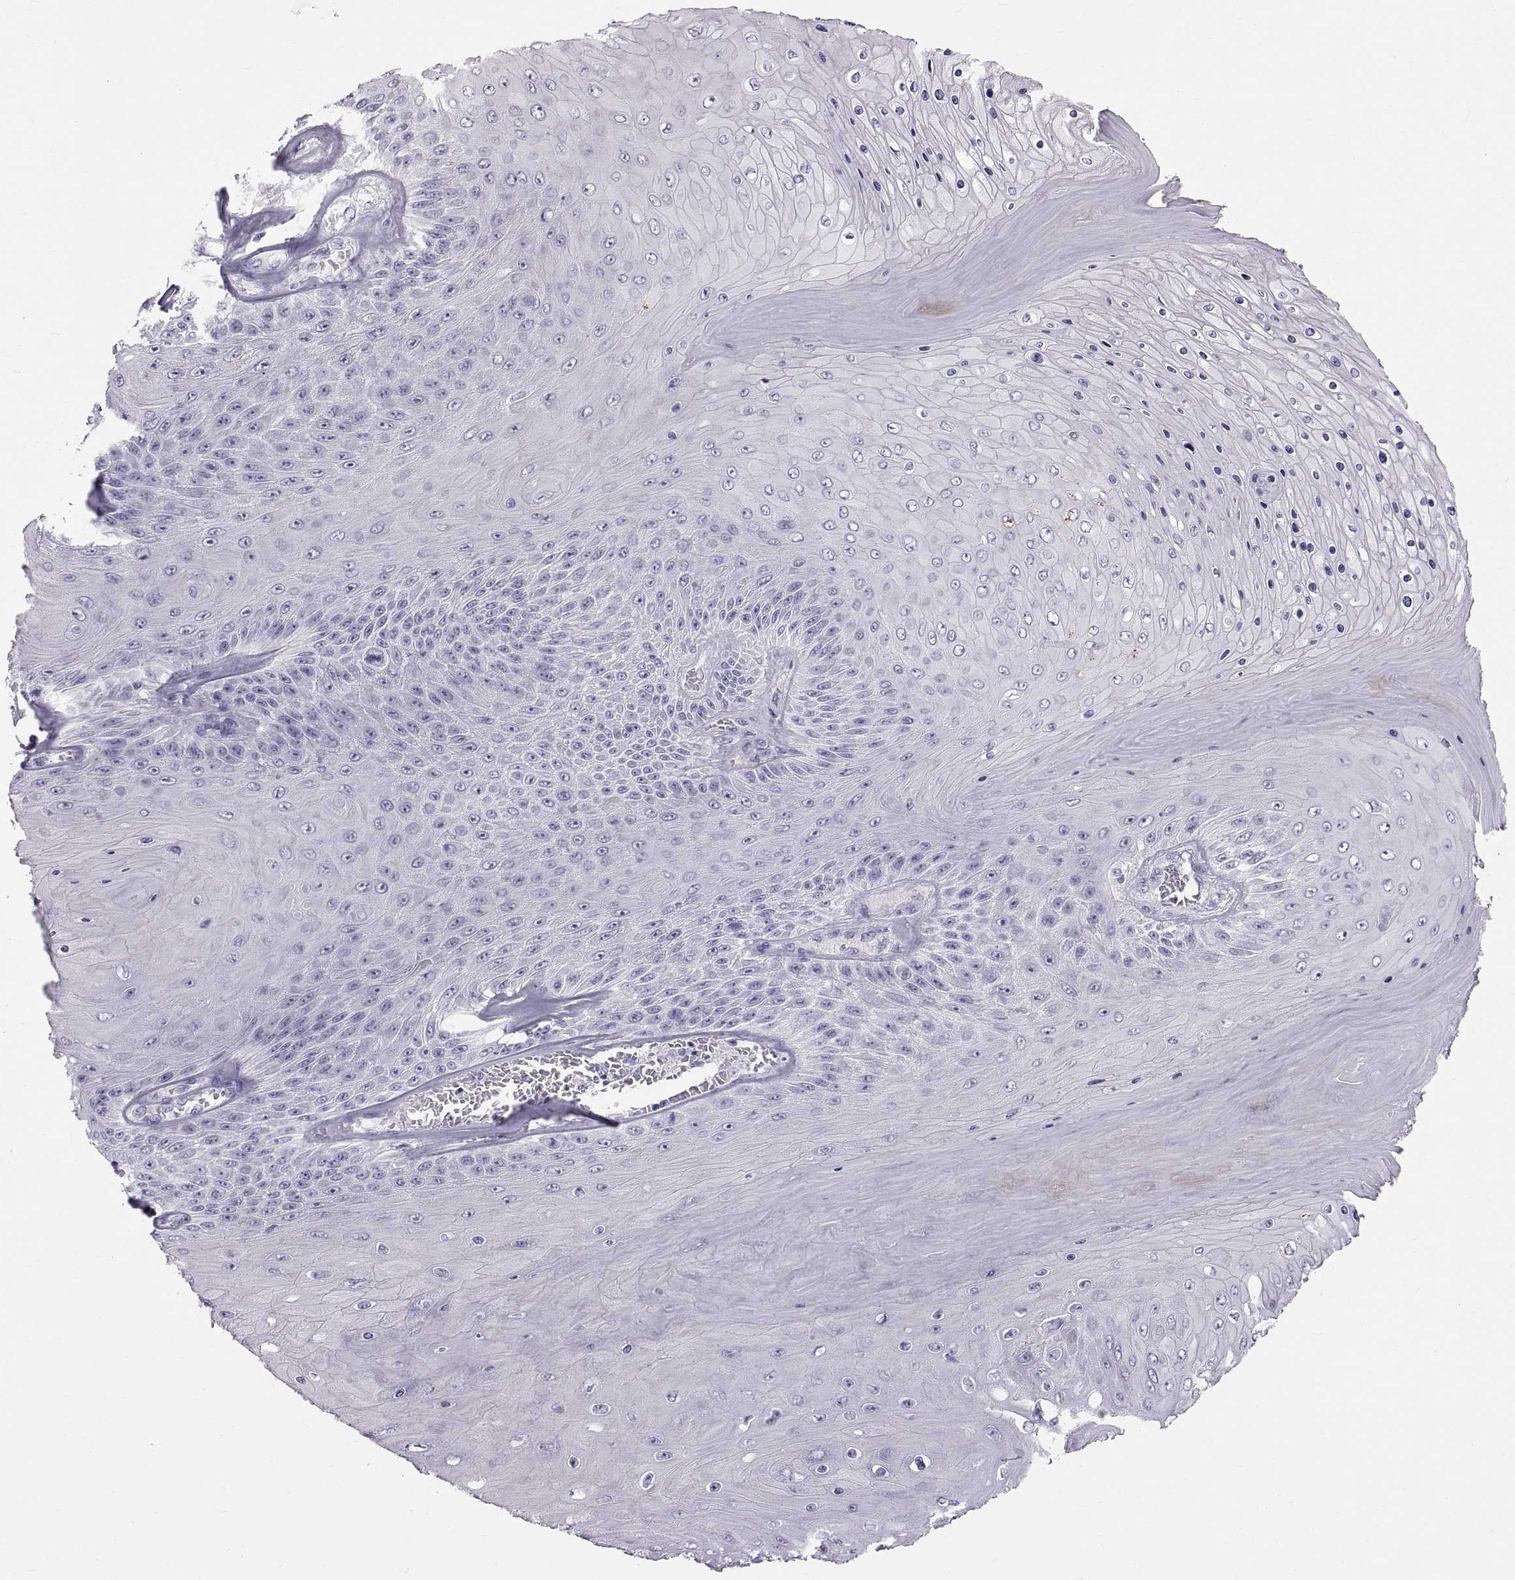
{"staining": {"intensity": "negative", "quantity": "none", "location": "none"}, "tissue": "skin cancer", "cell_type": "Tumor cells", "image_type": "cancer", "snomed": [{"axis": "morphology", "description": "Squamous cell carcinoma, NOS"}, {"axis": "topography", "description": "Skin"}], "caption": "Micrograph shows no protein staining in tumor cells of skin squamous cell carcinoma tissue. (Stains: DAB (3,3'-diaminobenzidine) immunohistochemistry (IHC) with hematoxylin counter stain, Microscopy: brightfield microscopy at high magnification).", "gene": "WFDC8", "patient": {"sex": "male", "age": 62}}